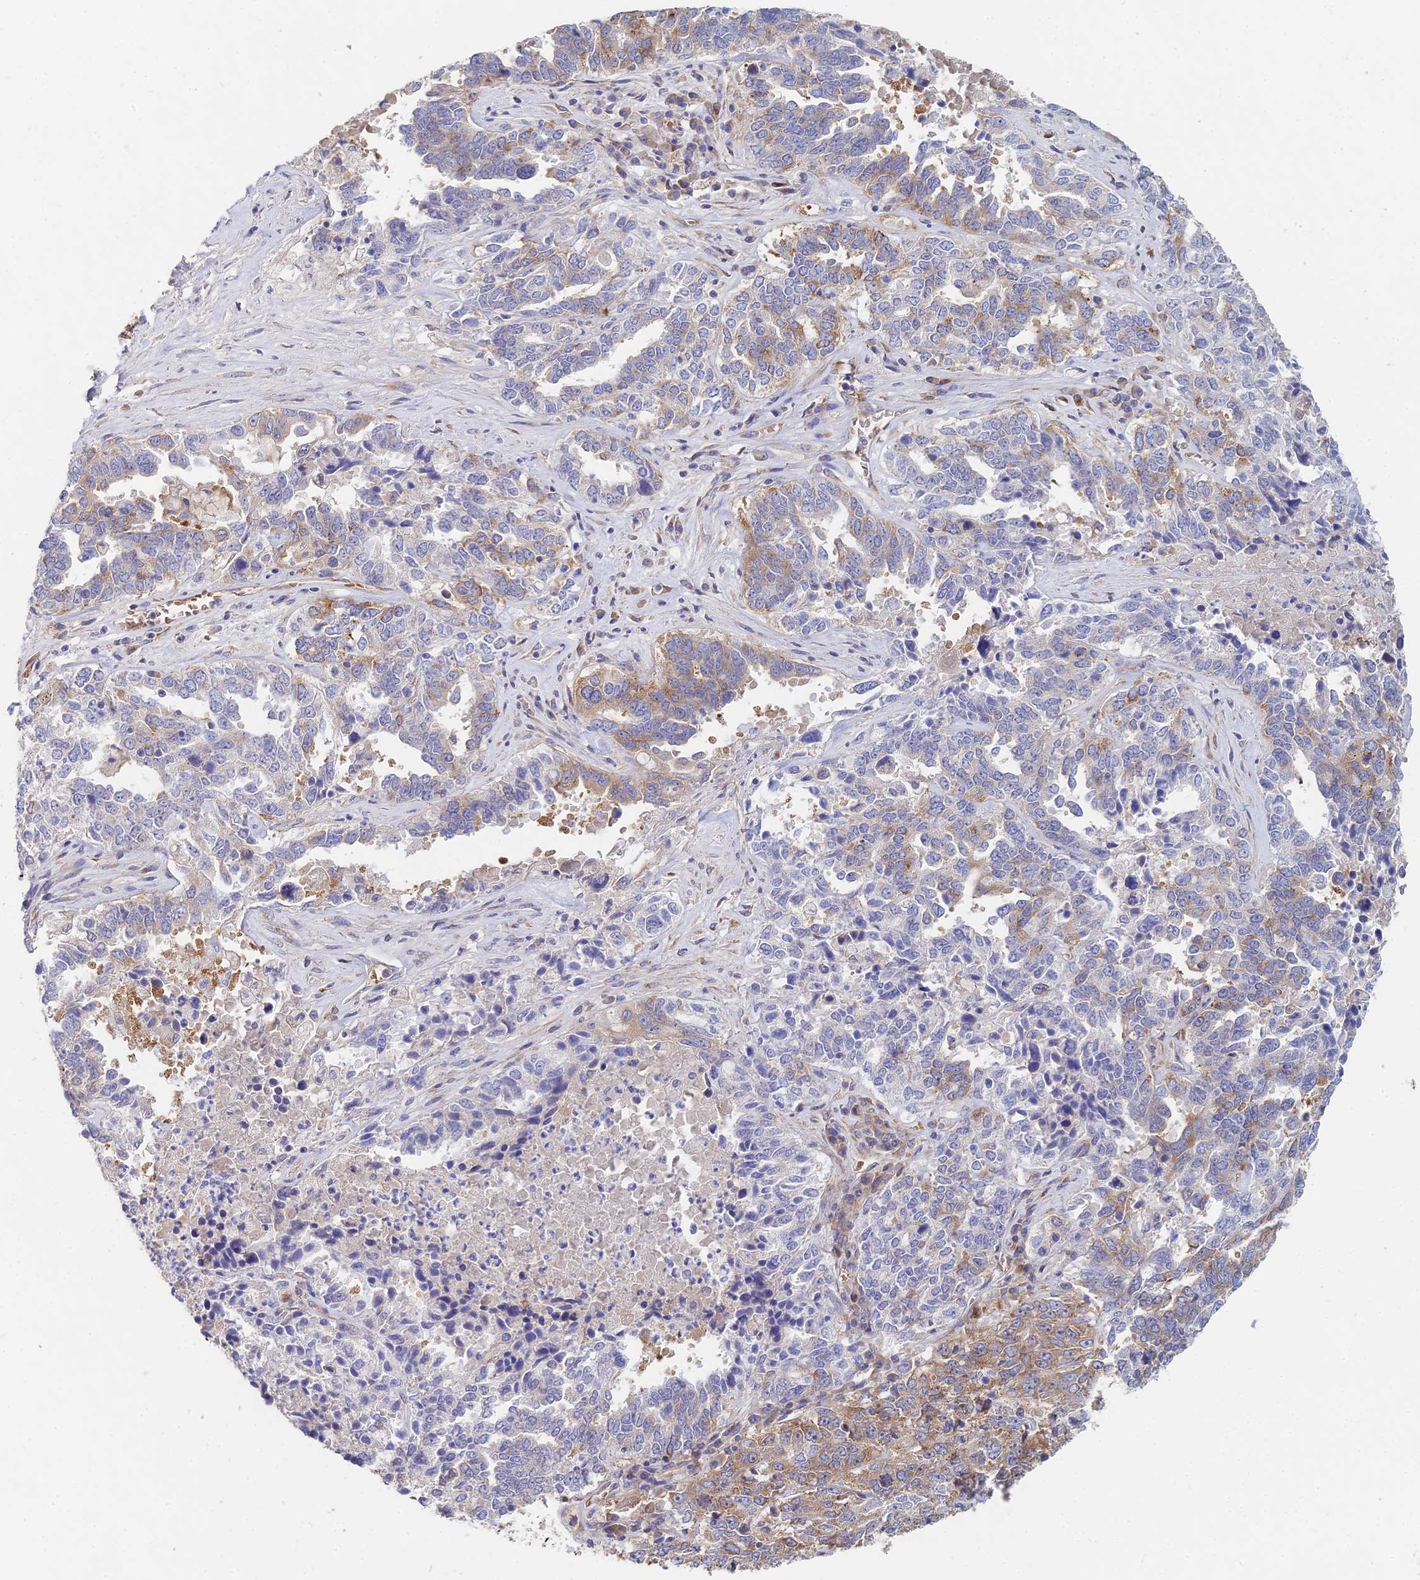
{"staining": {"intensity": "weak", "quantity": "25%-75%", "location": "cytoplasmic/membranous"}, "tissue": "ovarian cancer", "cell_type": "Tumor cells", "image_type": "cancer", "snomed": [{"axis": "morphology", "description": "Carcinoma, endometroid"}, {"axis": "topography", "description": "Ovary"}], "caption": "Brown immunohistochemical staining in human endometroid carcinoma (ovarian) shows weak cytoplasmic/membranous positivity in approximately 25%-75% of tumor cells.", "gene": "ELOF1", "patient": {"sex": "female", "age": 62}}